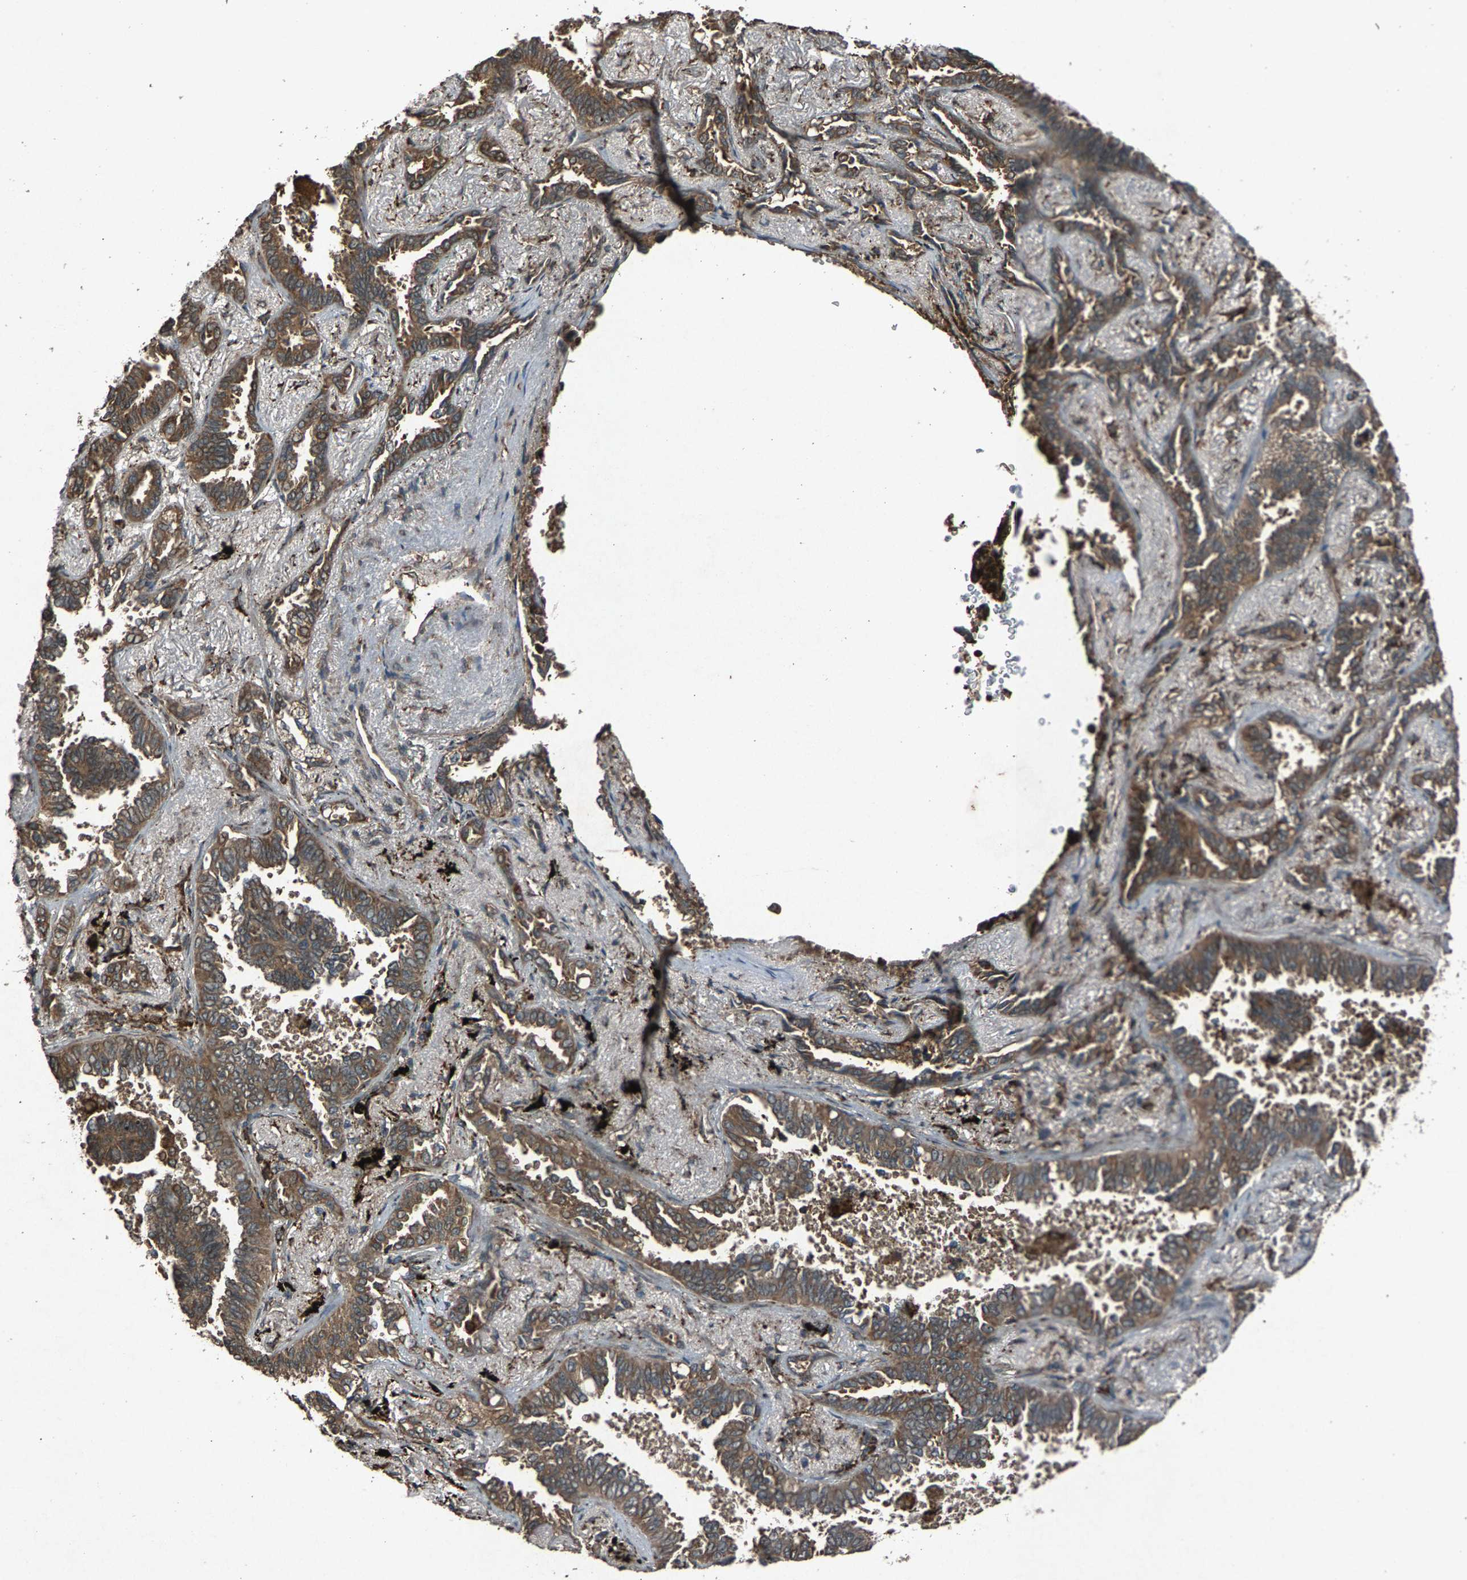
{"staining": {"intensity": "moderate", "quantity": ">75%", "location": "cytoplasmic/membranous"}, "tissue": "lung cancer", "cell_type": "Tumor cells", "image_type": "cancer", "snomed": [{"axis": "morphology", "description": "Adenocarcinoma, NOS"}, {"axis": "topography", "description": "Lung"}], "caption": "Immunohistochemical staining of human lung cancer shows moderate cytoplasmic/membranous protein staining in about >75% of tumor cells.", "gene": "CALR", "patient": {"sex": "male", "age": 59}}